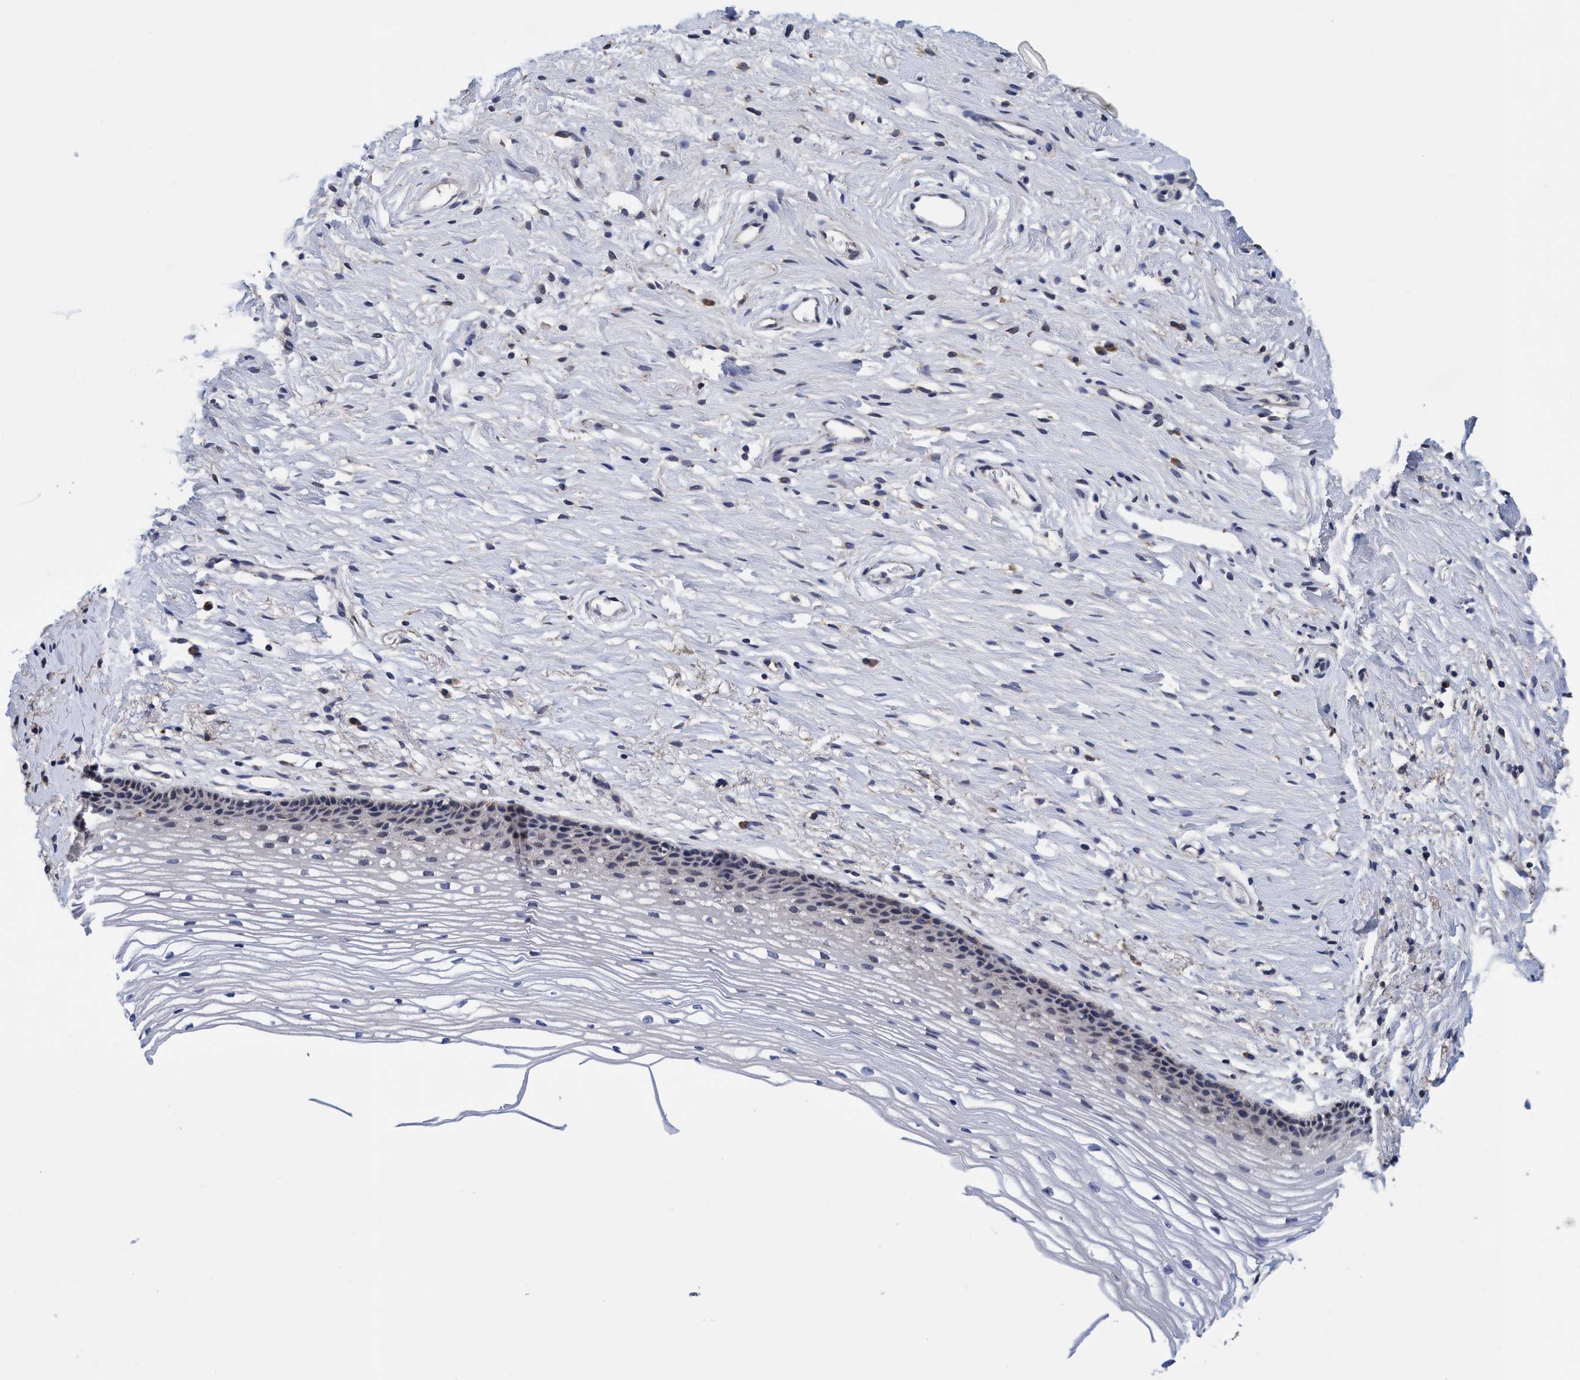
{"staining": {"intensity": "negative", "quantity": "none", "location": "none"}, "tissue": "cervix", "cell_type": "Glandular cells", "image_type": "normal", "snomed": [{"axis": "morphology", "description": "Normal tissue, NOS"}, {"axis": "topography", "description": "Cervix"}], "caption": "This photomicrograph is of normal cervix stained with immunohistochemistry (IHC) to label a protein in brown with the nuclei are counter-stained blue. There is no positivity in glandular cells. (DAB immunohistochemistry (IHC) with hematoxylin counter stain).", "gene": "CALCOCO2", "patient": {"sex": "female", "age": 77}}